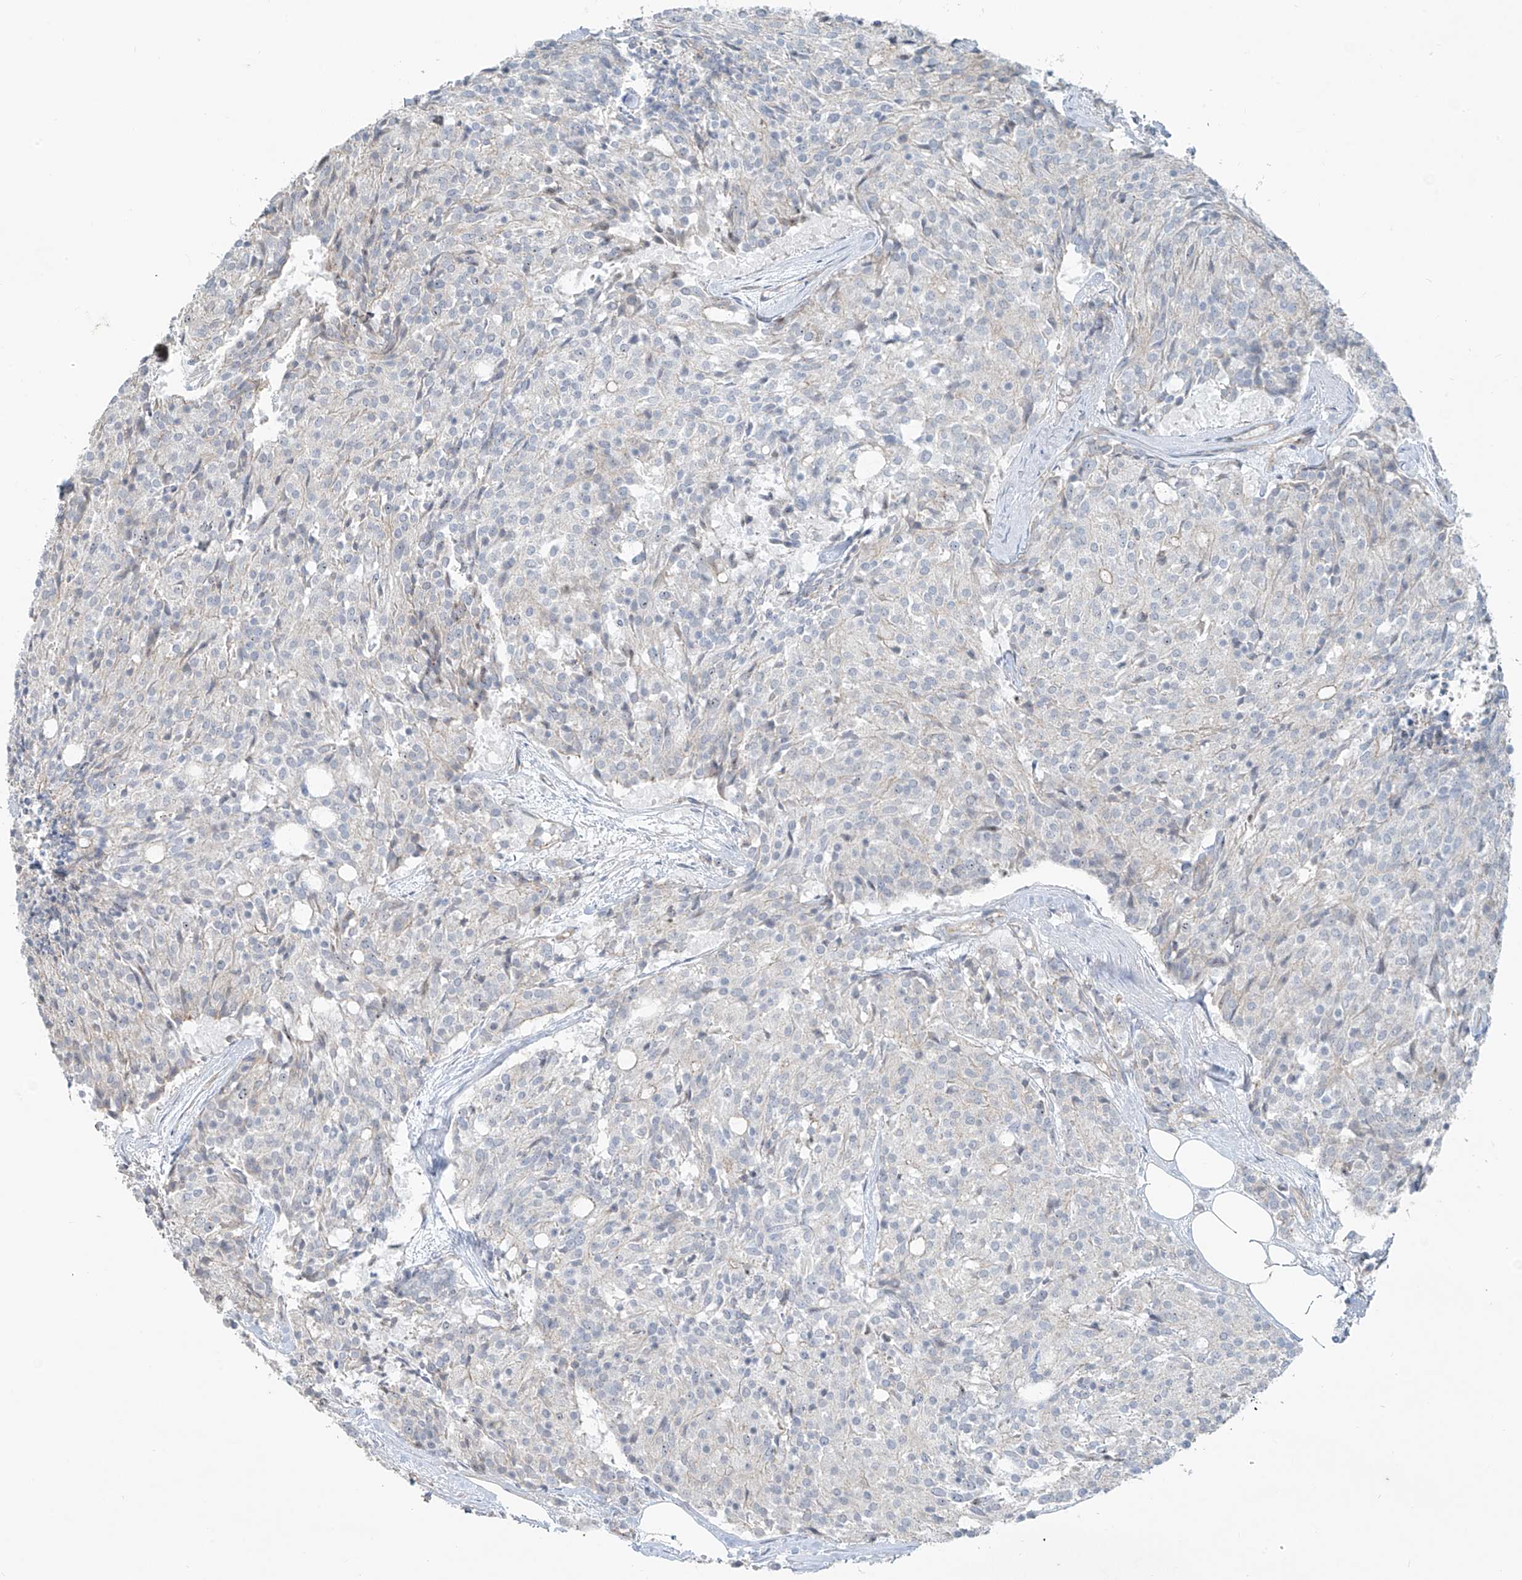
{"staining": {"intensity": "negative", "quantity": "none", "location": "none"}, "tissue": "carcinoid", "cell_type": "Tumor cells", "image_type": "cancer", "snomed": [{"axis": "morphology", "description": "Carcinoid, malignant, NOS"}, {"axis": "topography", "description": "Pancreas"}], "caption": "A high-resolution micrograph shows immunohistochemistry staining of carcinoid, which shows no significant expression in tumor cells.", "gene": "TUBE1", "patient": {"sex": "female", "age": 54}}